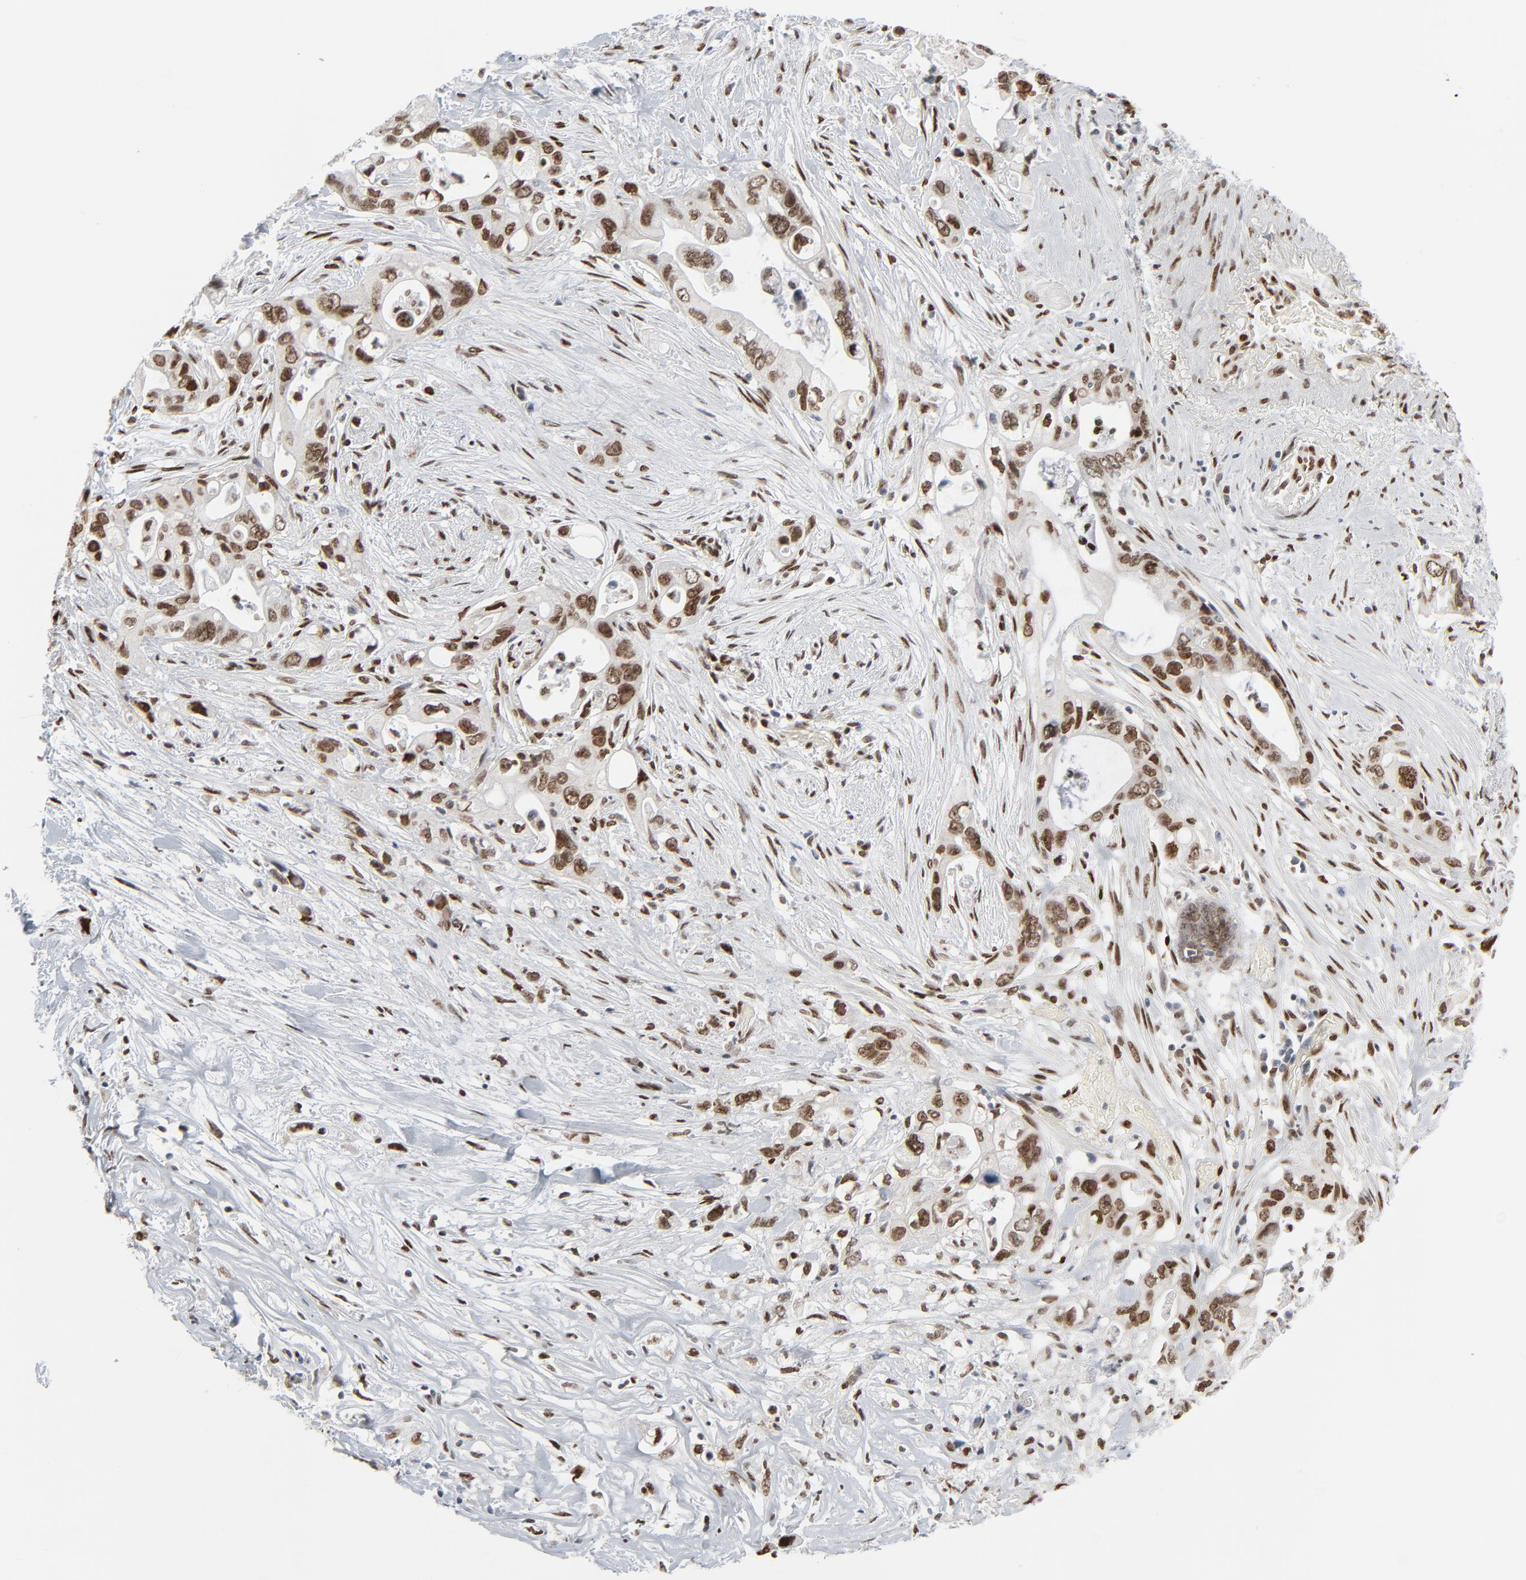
{"staining": {"intensity": "strong", "quantity": ">75%", "location": "nuclear"}, "tissue": "pancreatic cancer", "cell_type": "Tumor cells", "image_type": "cancer", "snomed": [{"axis": "morphology", "description": "Normal tissue, NOS"}, {"axis": "topography", "description": "Pancreas"}], "caption": "Tumor cells display strong nuclear expression in approximately >75% of cells in pancreatic cancer.", "gene": "CUX1", "patient": {"sex": "male", "age": 42}}